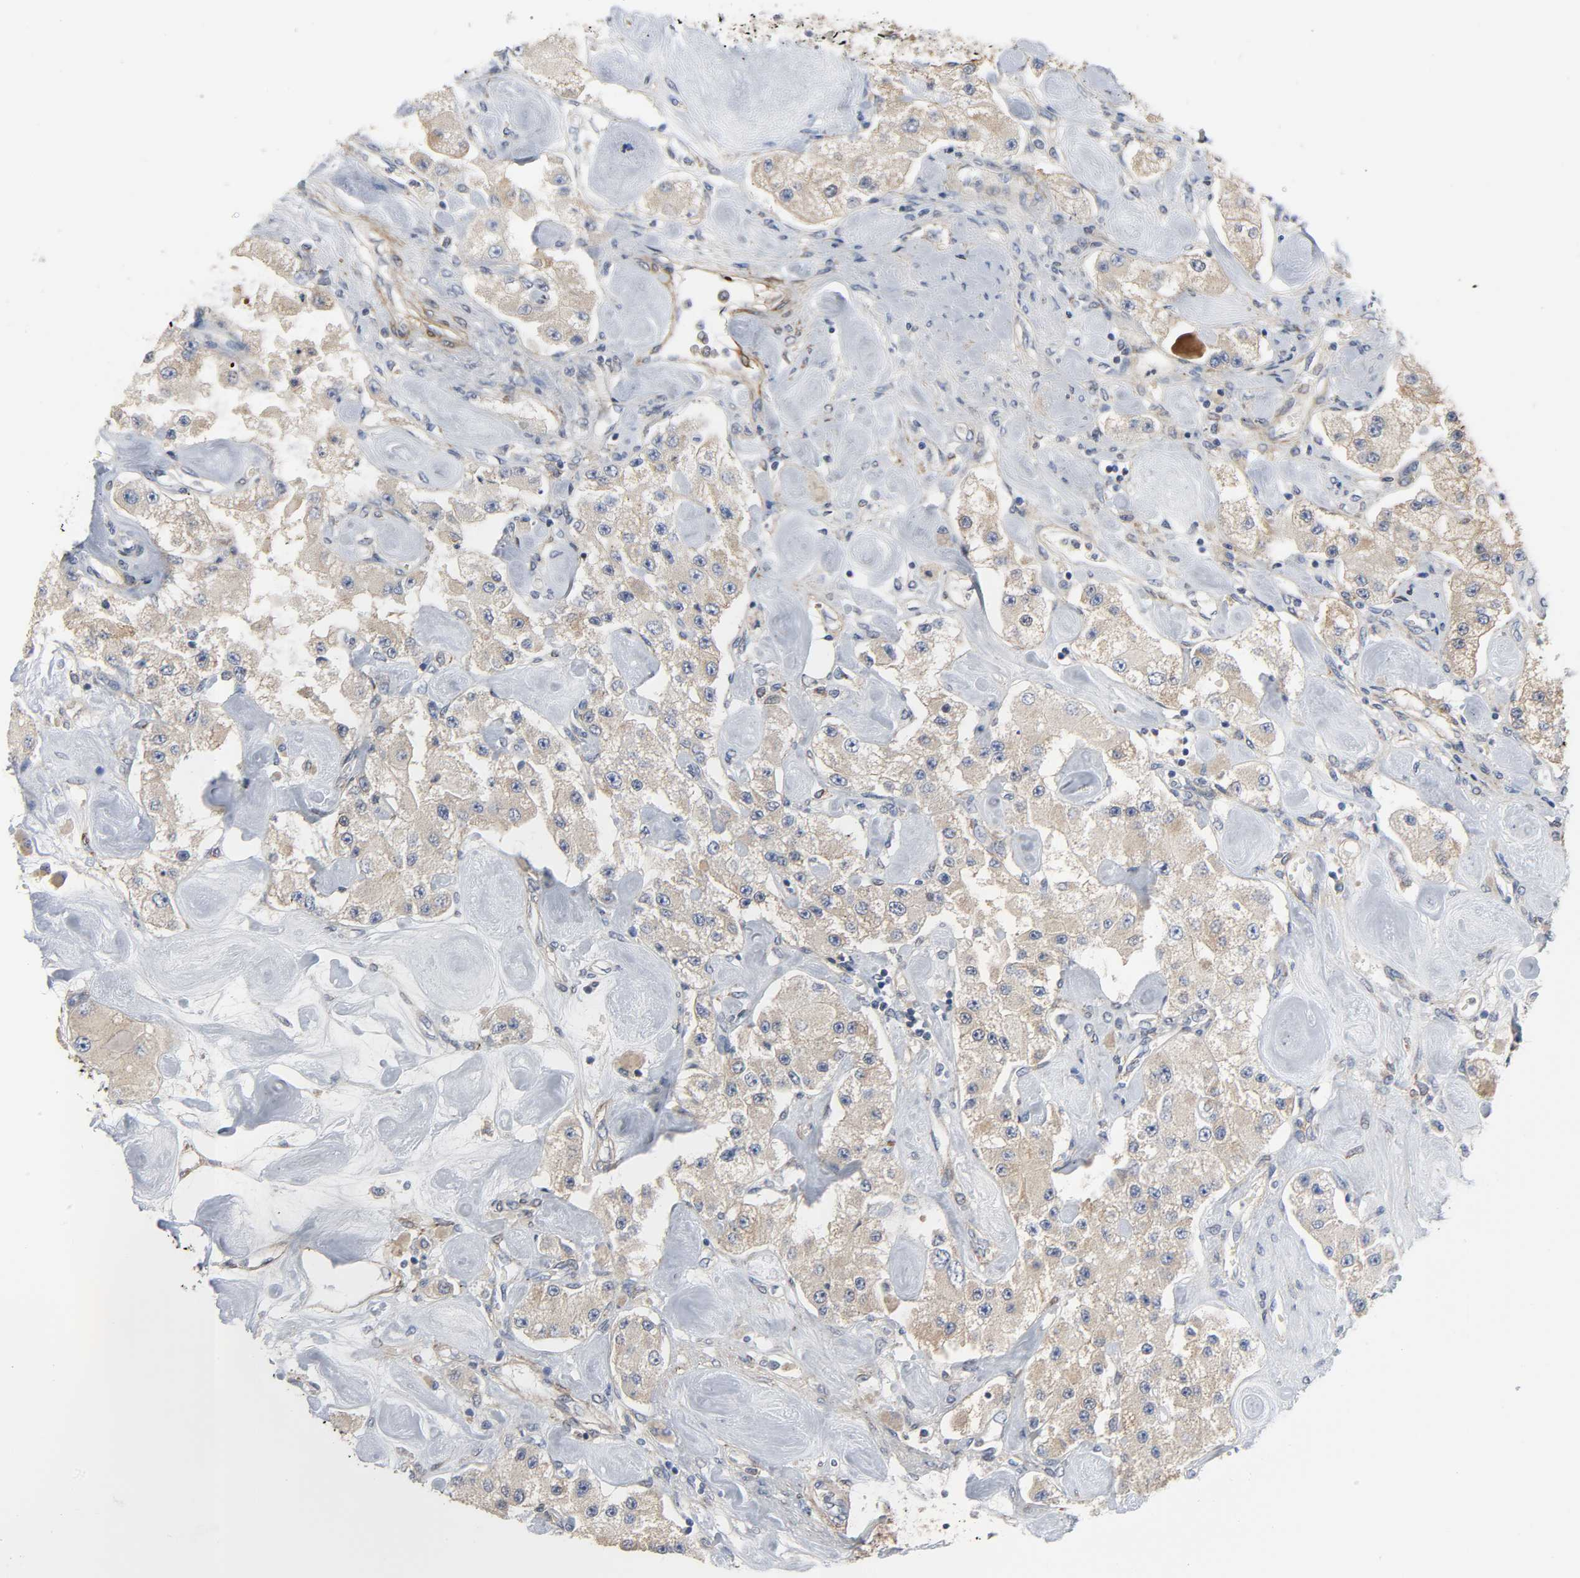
{"staining": {"intensity": "weak", "quantity": ">75%", "location": "cytoplasmic/membranous"}, "tissue": "carcinoid", "cell_type": "Tumor cells", "image_type": "cancer", "snomed": [{"axis": "morphology", "description": "Carcinoid, malignant, NOS"}, {"axis": "topography", "description": "Pancreas"}], "caption": "The image demonstrates immunohistochemical staining of carcinoid. There is weak cytoplasmic/membranous expression is identified in approximately >75% of tumor cells.", "gene": "ARHGAP1", "patient": {"sex": "male", "age": 41}}